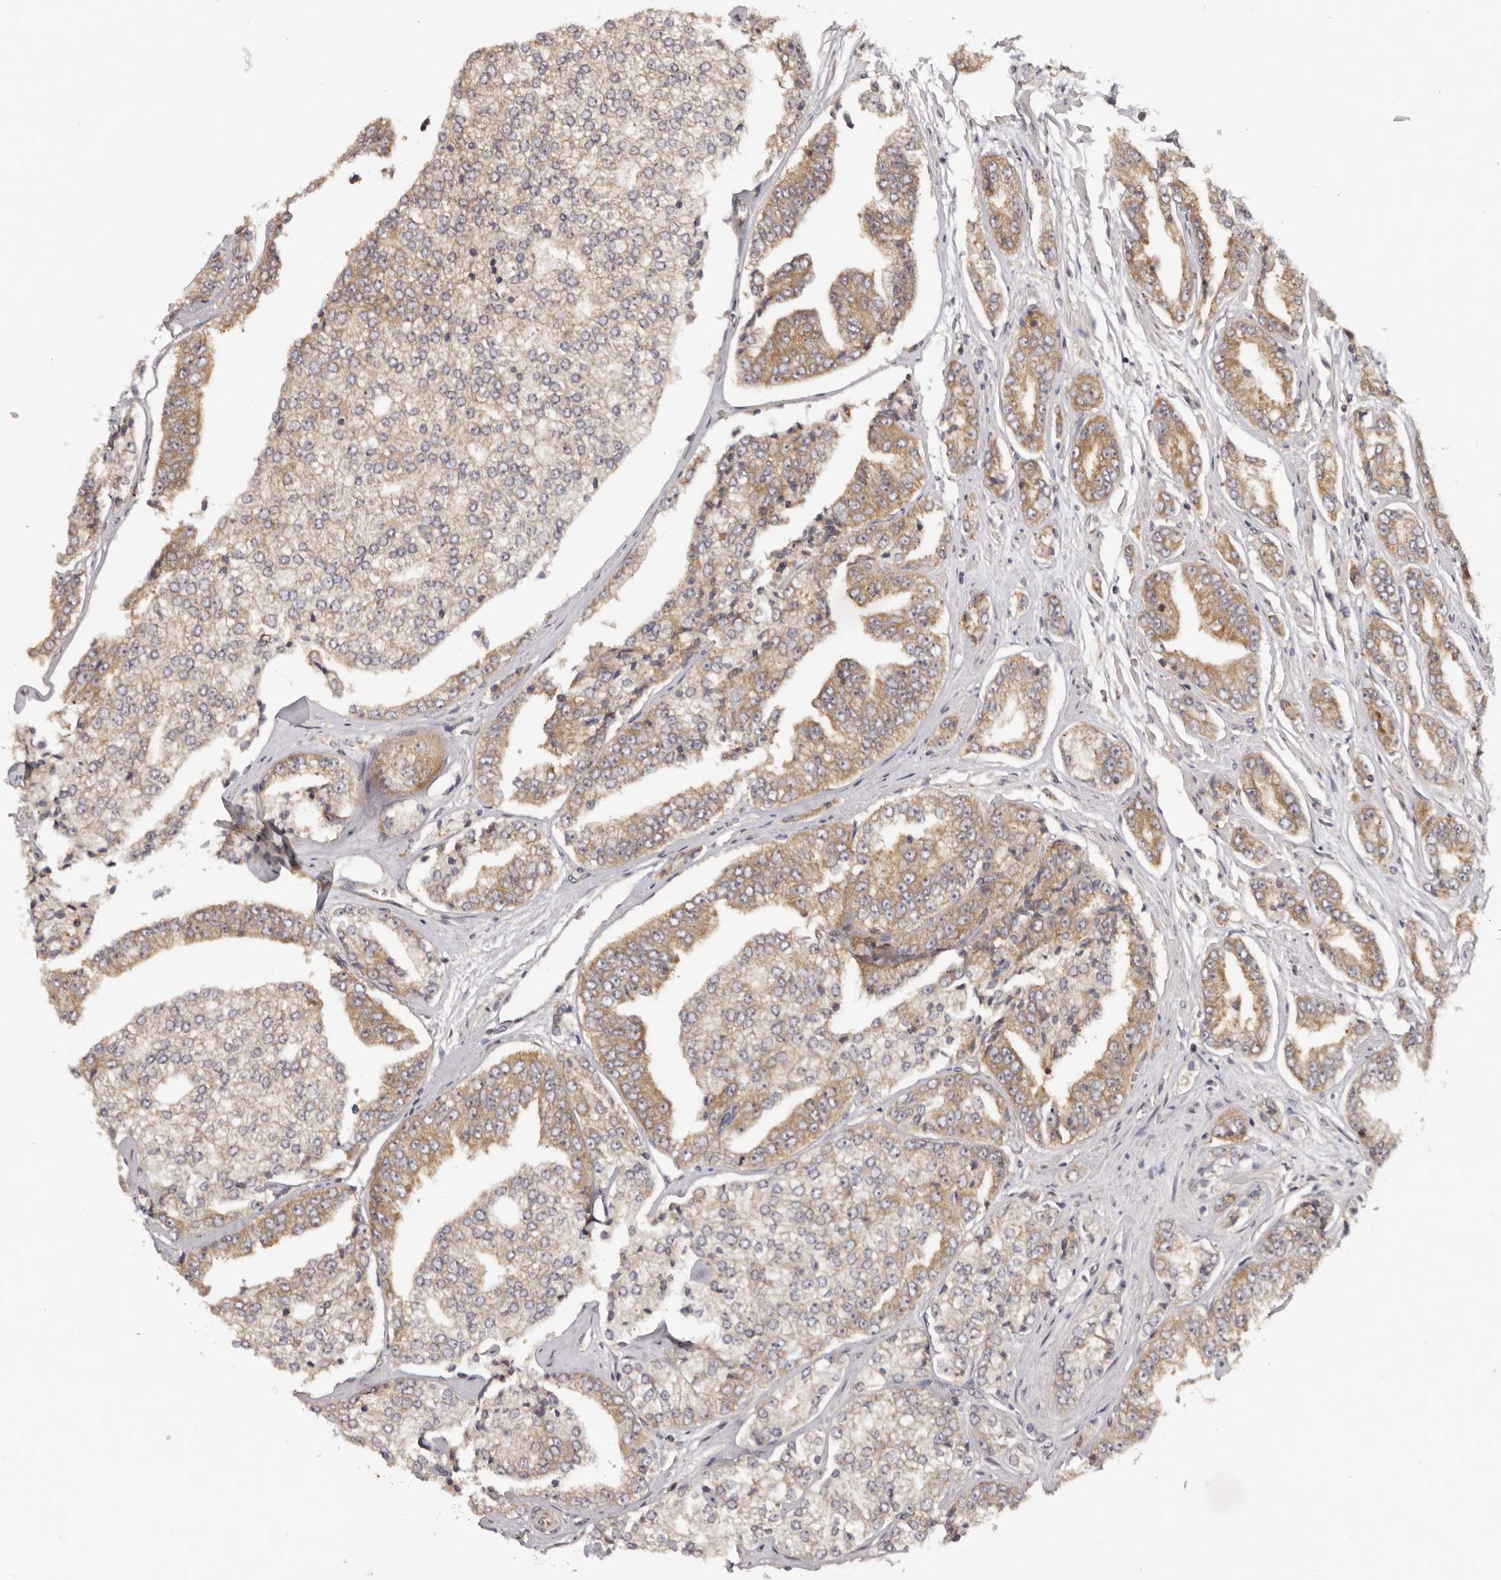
{"staining": {"intensity": "moderate", "quantity": "25%-75%", "location": "cytoplasmic/membranous"}, "tissue": "prostate cancer", "cell_type": "Tumor cells", "image_type": "cancer", "snomed": [{"axis": "morphology", "description": "Adenocarcinoma, High grade"}, {"axis": "topography", "description": "Prostate"}], "caption": "Immunohistochemistry of human adenocarcinoma (high-grade) (prostate) exhibits medium levels of moderate cytoplasmic/membranous expression in about 25%-75% of tumor cells. (Stains: DAB in brown, nuclei in blue, Microscopy: brightfield microscopy at high magnification).", "gene": "EEF1E1", "patient": {"sex": "male", "age": 71}}